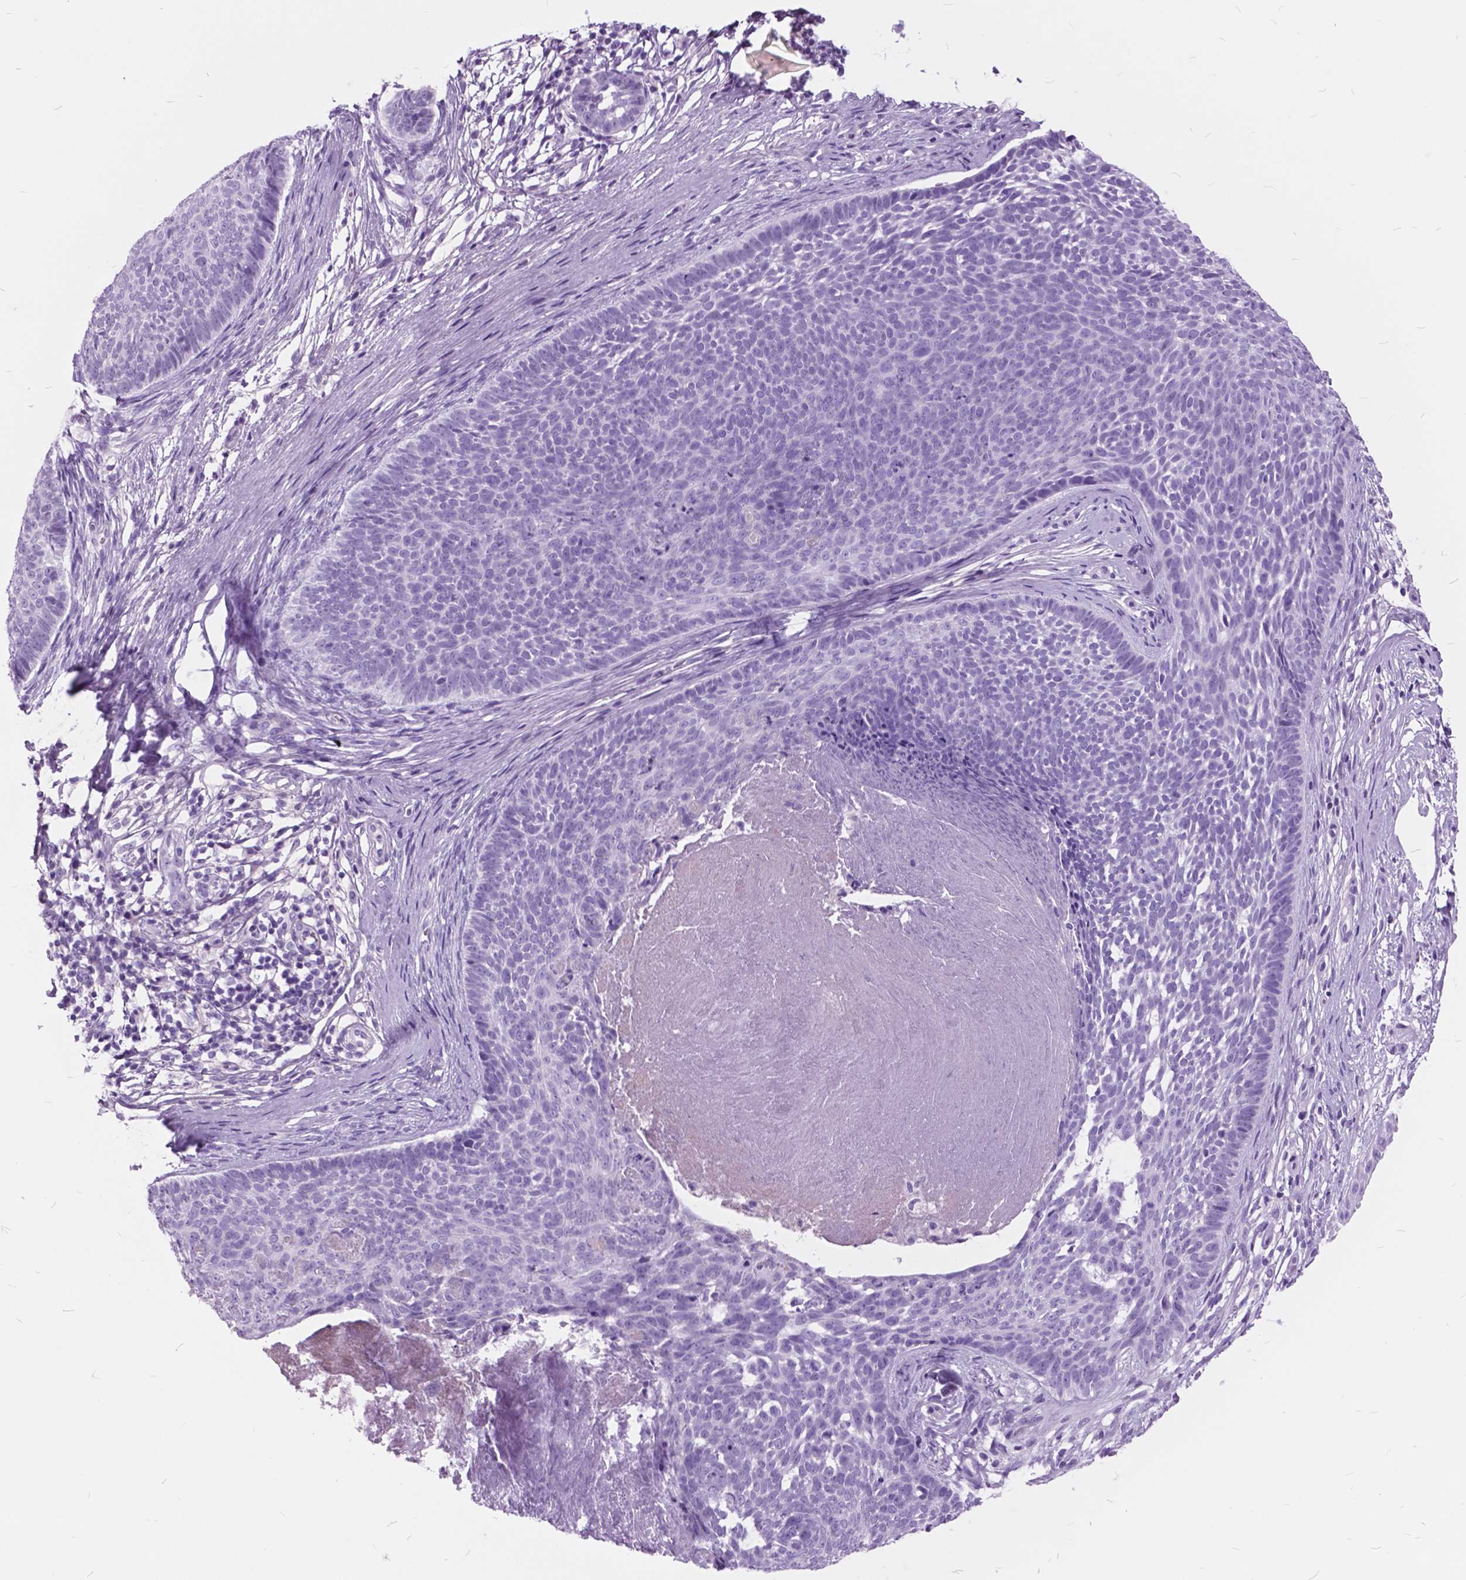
{"staining": {"intensity": "negative", "quantity": "none", "location": "none"}, "tissue": "skin cancer", "cell_type": "Tumor cells", "image_type": "cancer", "snomed": [{"axis": "morphology", "description": "Basal cell carcinoma"}, {"axis": "topography", "description": "Skin"}], "caption": "Basal cell carcinoma (skin) was stained to show a protein in brown. There is no significant staining in tumor cells.", "gene": "GDF9", "patient": {"sex": "male", "age": 85}}